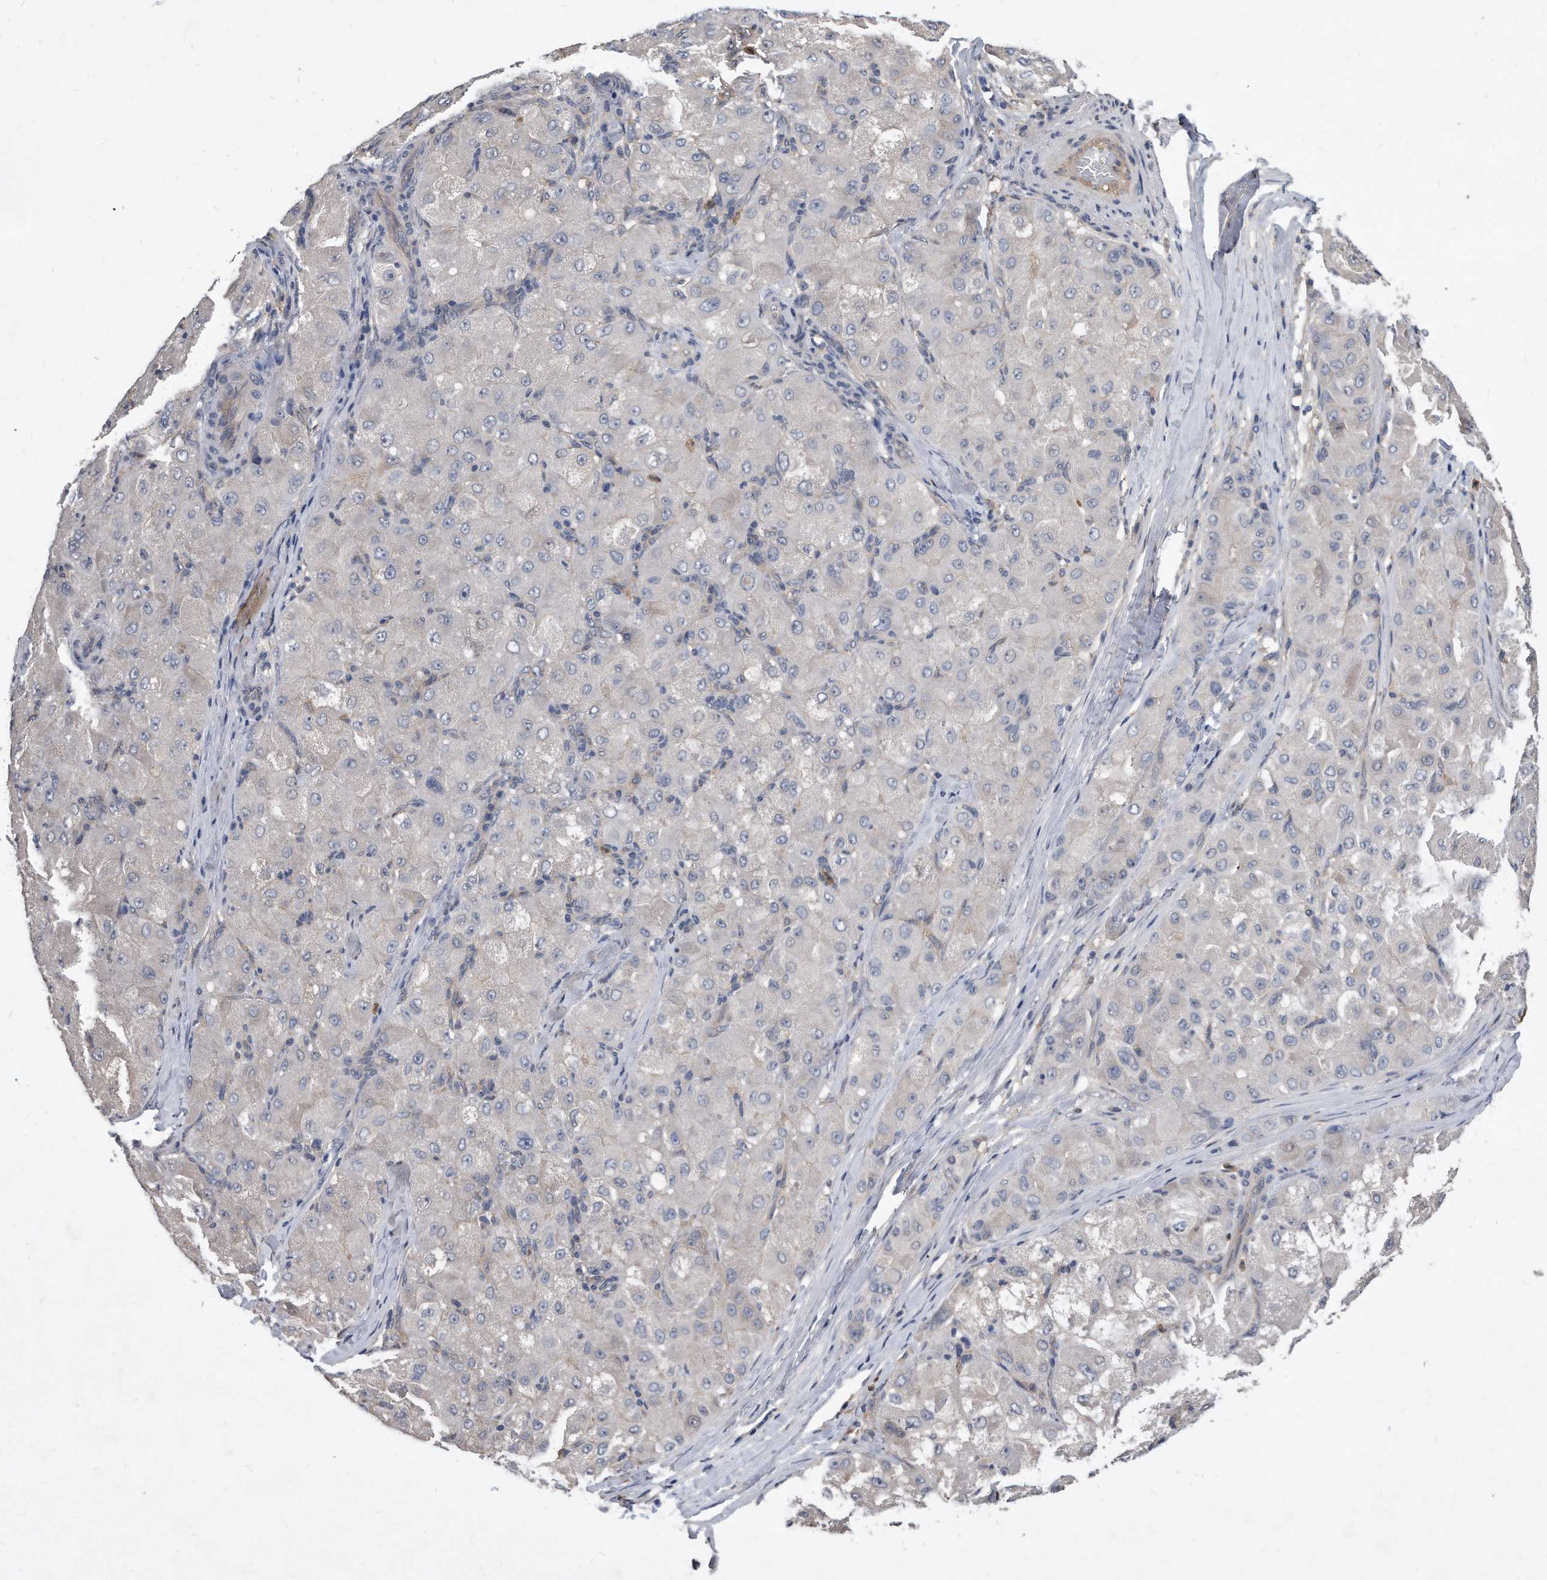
{"staining": {"intensity": "negative", "quantity": "none", "location": "none"}, "tissue": "liver cancer", "cell_type": "Tumor cells", "image_type": "cancer", "snomed": [{"axis": "morphology", "description": "Carcinoma, Hepatocellular, NOS"}, {"axis": "topography", "description": "Liver"}], "caption": "The immunohistochemistry micrograph has no significant staining in tumor cells of liver hepatocellular carcinoma tissue. The staining was performed using DAB (3,3'-diaminobenzidine) to visualize the protein expression in brown, while the nuclei were stained in blue with hematoxylin (Magnification: 20x).", "gene": "HOMER3", "patient": {"sex": "male", "age": 80}}